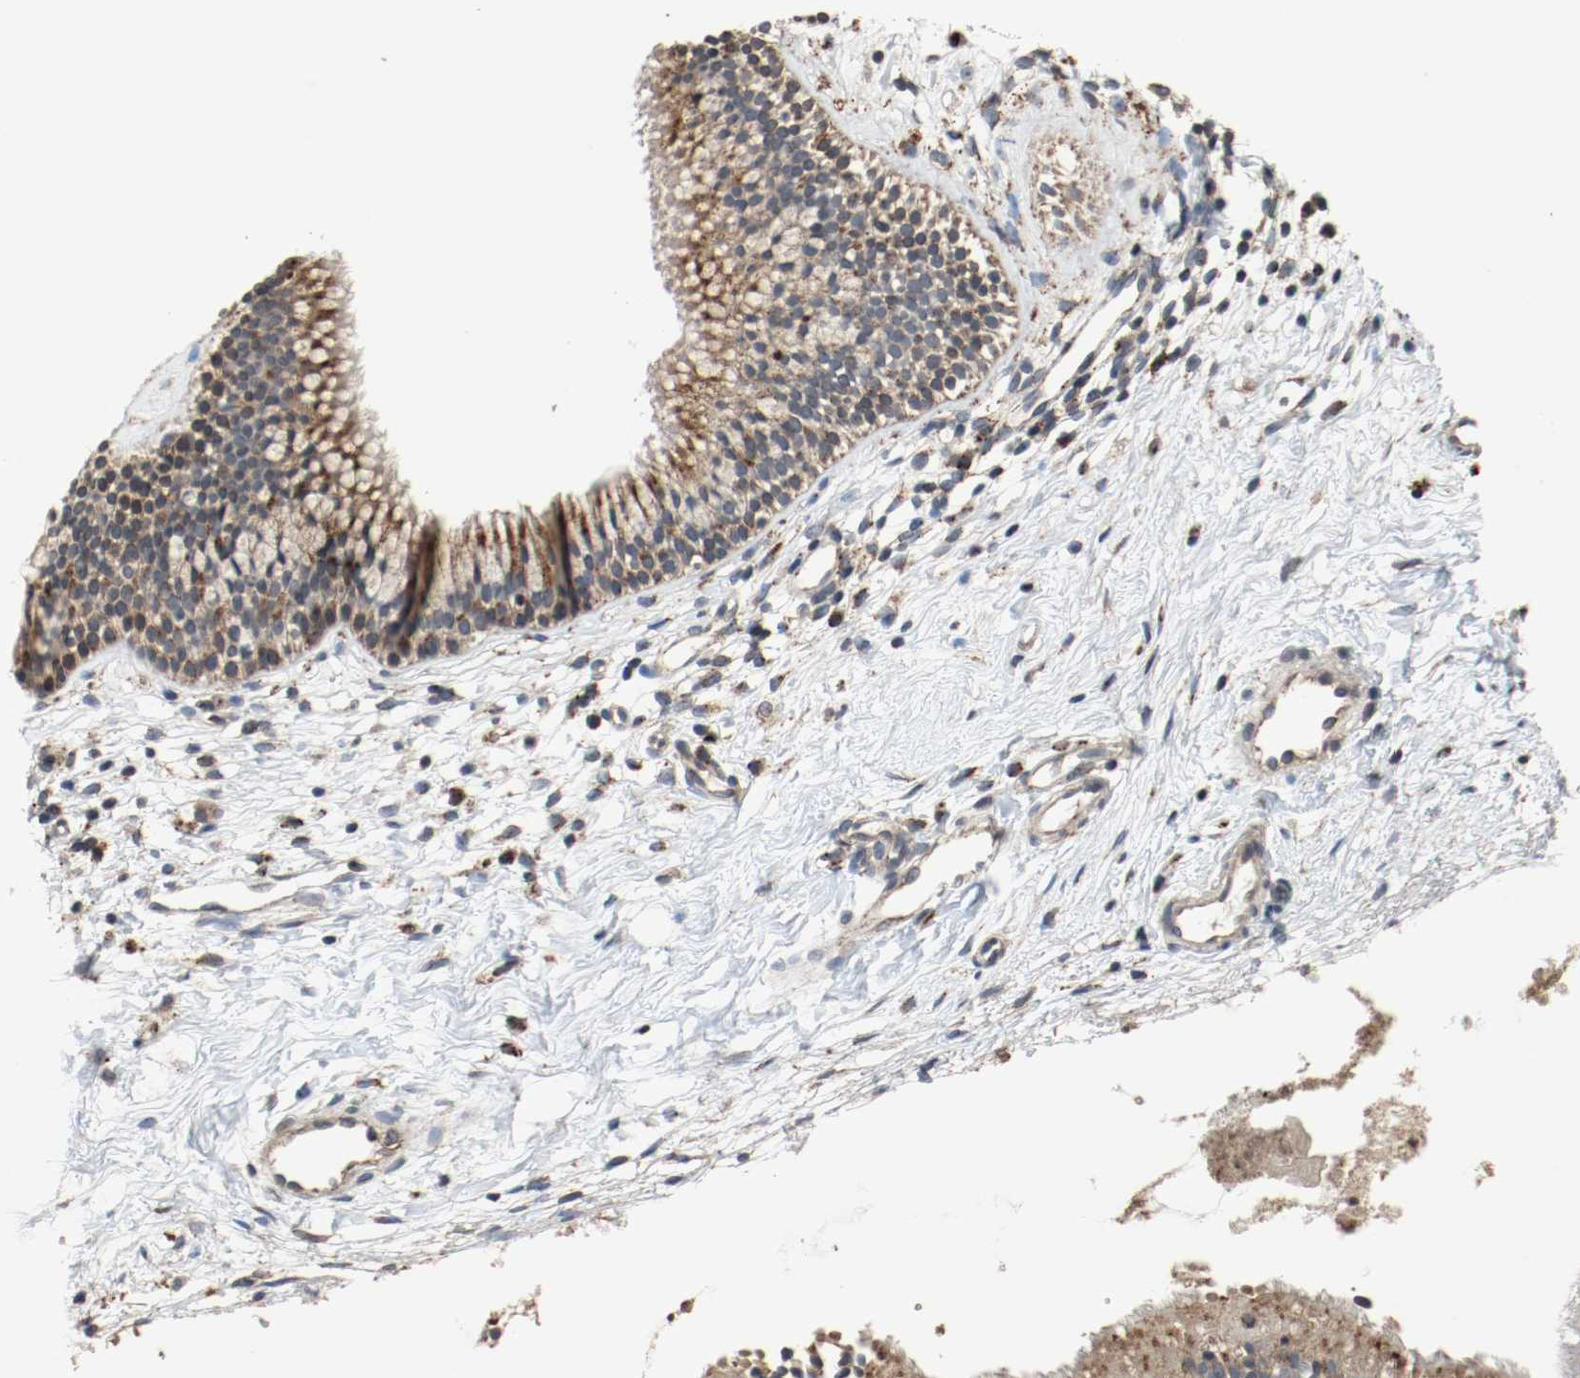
{"staining": {"intensity": "moderate", "quantity": ">75%", "location": "cytoplasmic/membranous"}, "tissue": "nasopharynx", "cell_type": "Respiratory epithelial cells", "image_type": "normal", "snomed": [{"axis": "morphology", "description": "Normal tissue, NOS"}, {"axis": "topography", "description": "Nasopharynx"}], "caption": "Respiratory epithelial cells demonstrate medium levels of moderate cytoplasmic/membranous expression in approximately >75% of cells in normal human nasopharynx.", "gene": "LAMP2", "patient": {"sex": "male", "age": 21}}